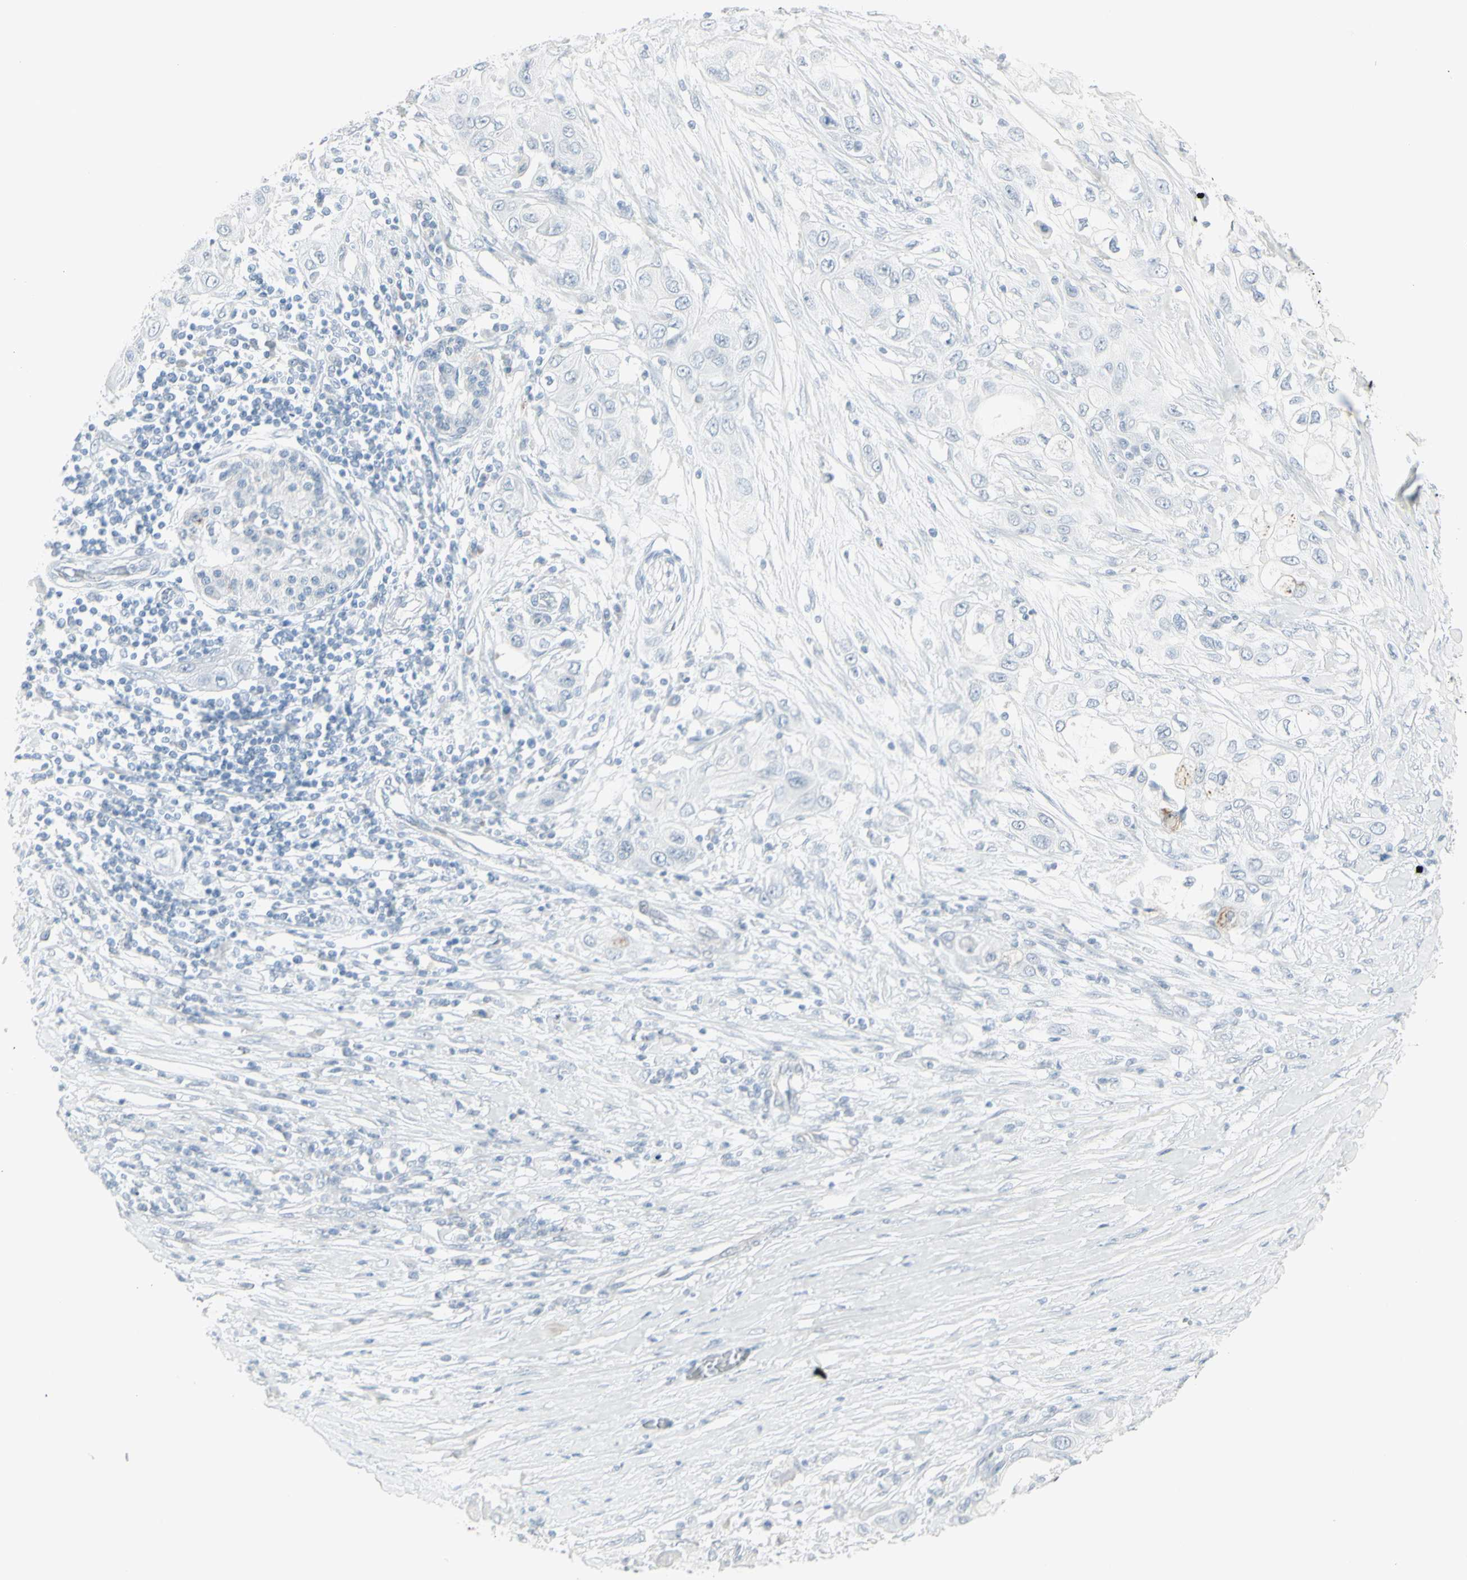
{"staining": {"intensity": "negative", "quantity": "none", "location": "none"}, "tissue": "pancreatic cancer", "cell_type": "Tumor cells", "image_type": "cancer", "snomed": [{"axis": "morphology", "description": "Adenocarcinoma, NOS"}, {"axis": "topography", "description": "Pancreas"}], "caption": "Immunohistochemical staining of human pancreatic adenocarcinoma demonstrates no significant positivity in tumor cells.", "gene": "YBX2", "patient": {"sex": "female", "age": 70}}